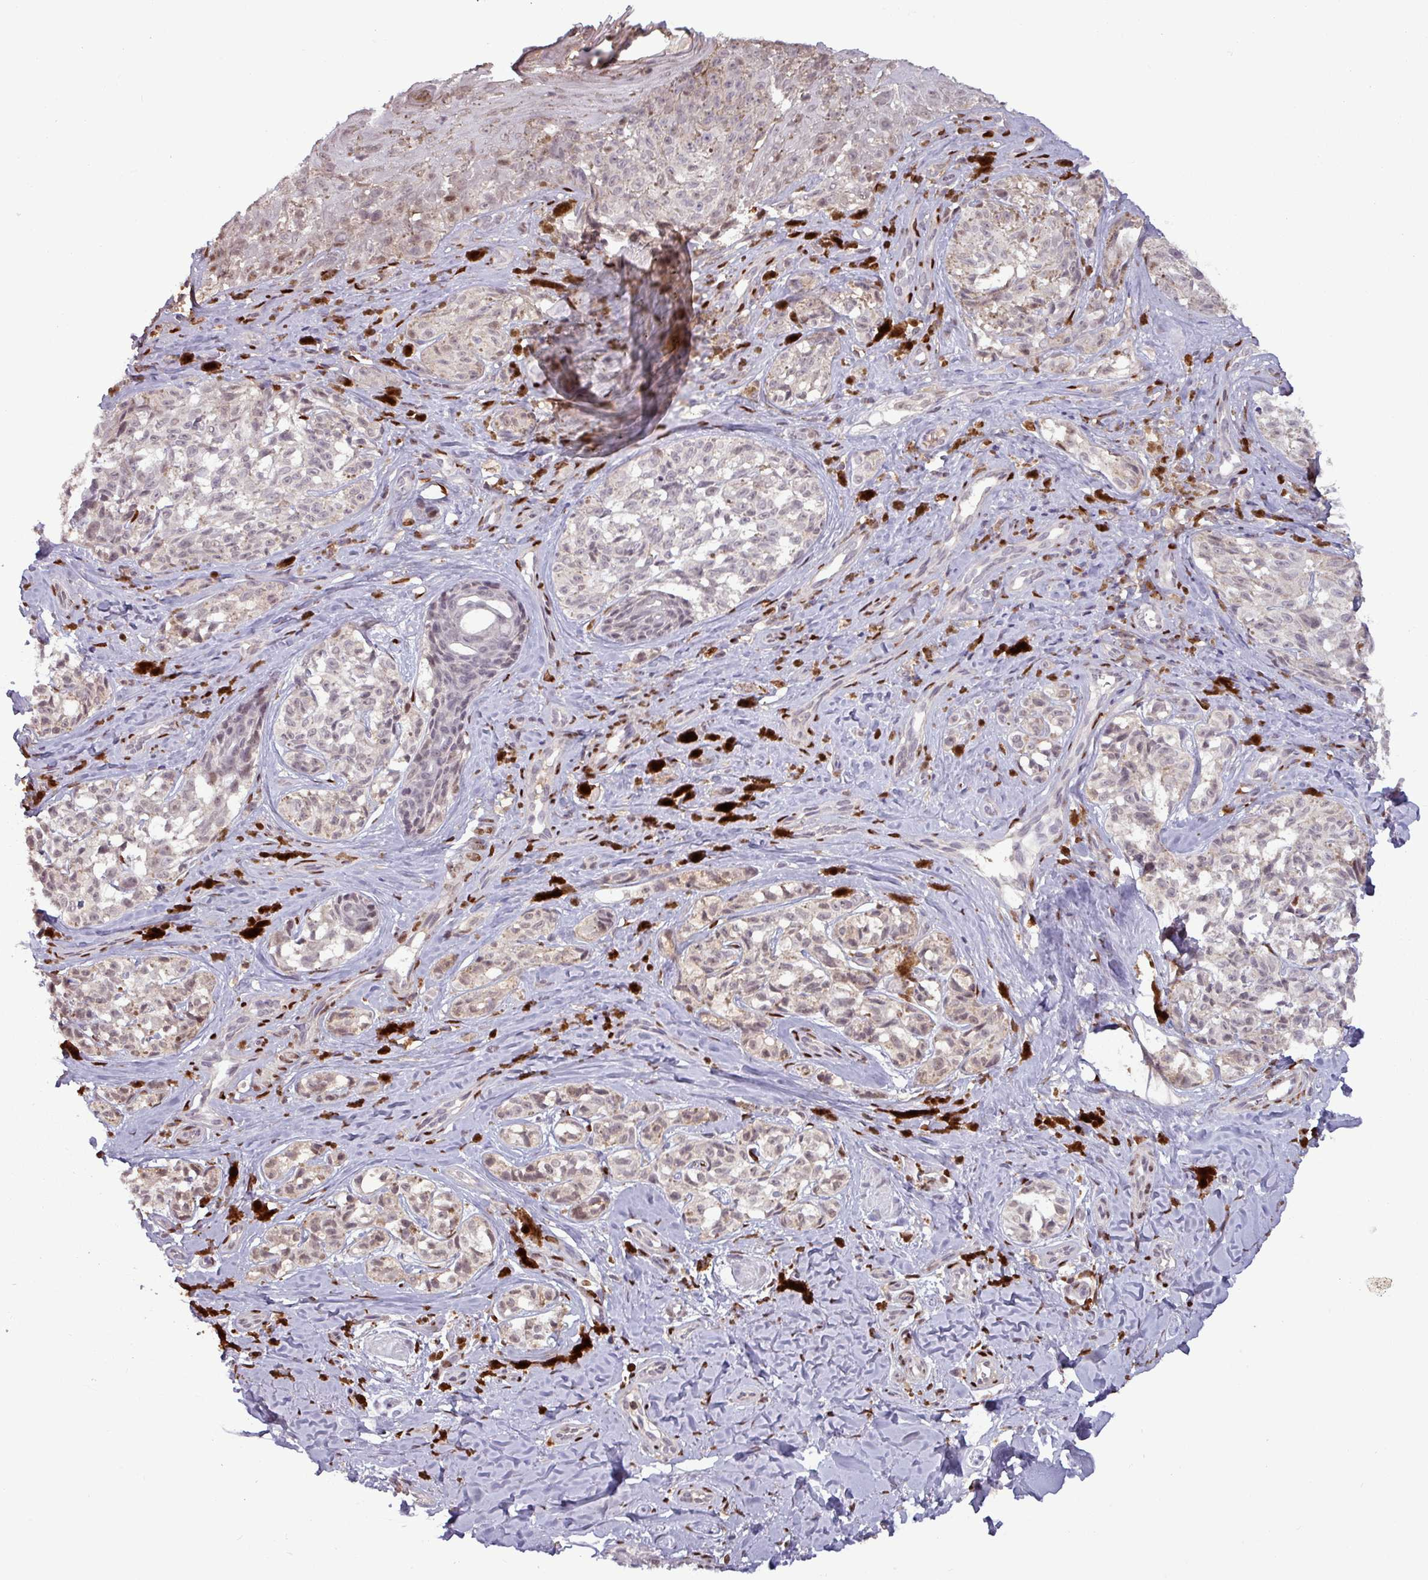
{"staining": {"intensity": "weak", "quantity": "25%-75%", "location": "nuclear"}, "tissue": "melanoma", "cell_type": "Tumor cells", "image_type": "cancer", "snomed": [{"axis": "morphology", "description": "Malignant melanoma, NOS"}, {"axis": "topography", "description": "Skin"}], "caption": "About 25%-75% of tumor cells in human malignant melanoma show weak nuclear protein positivity as visualized by brown immunohistochemical staining.", "gene": "PRRX1", "patient": {"sex": "female", "age": 65}}